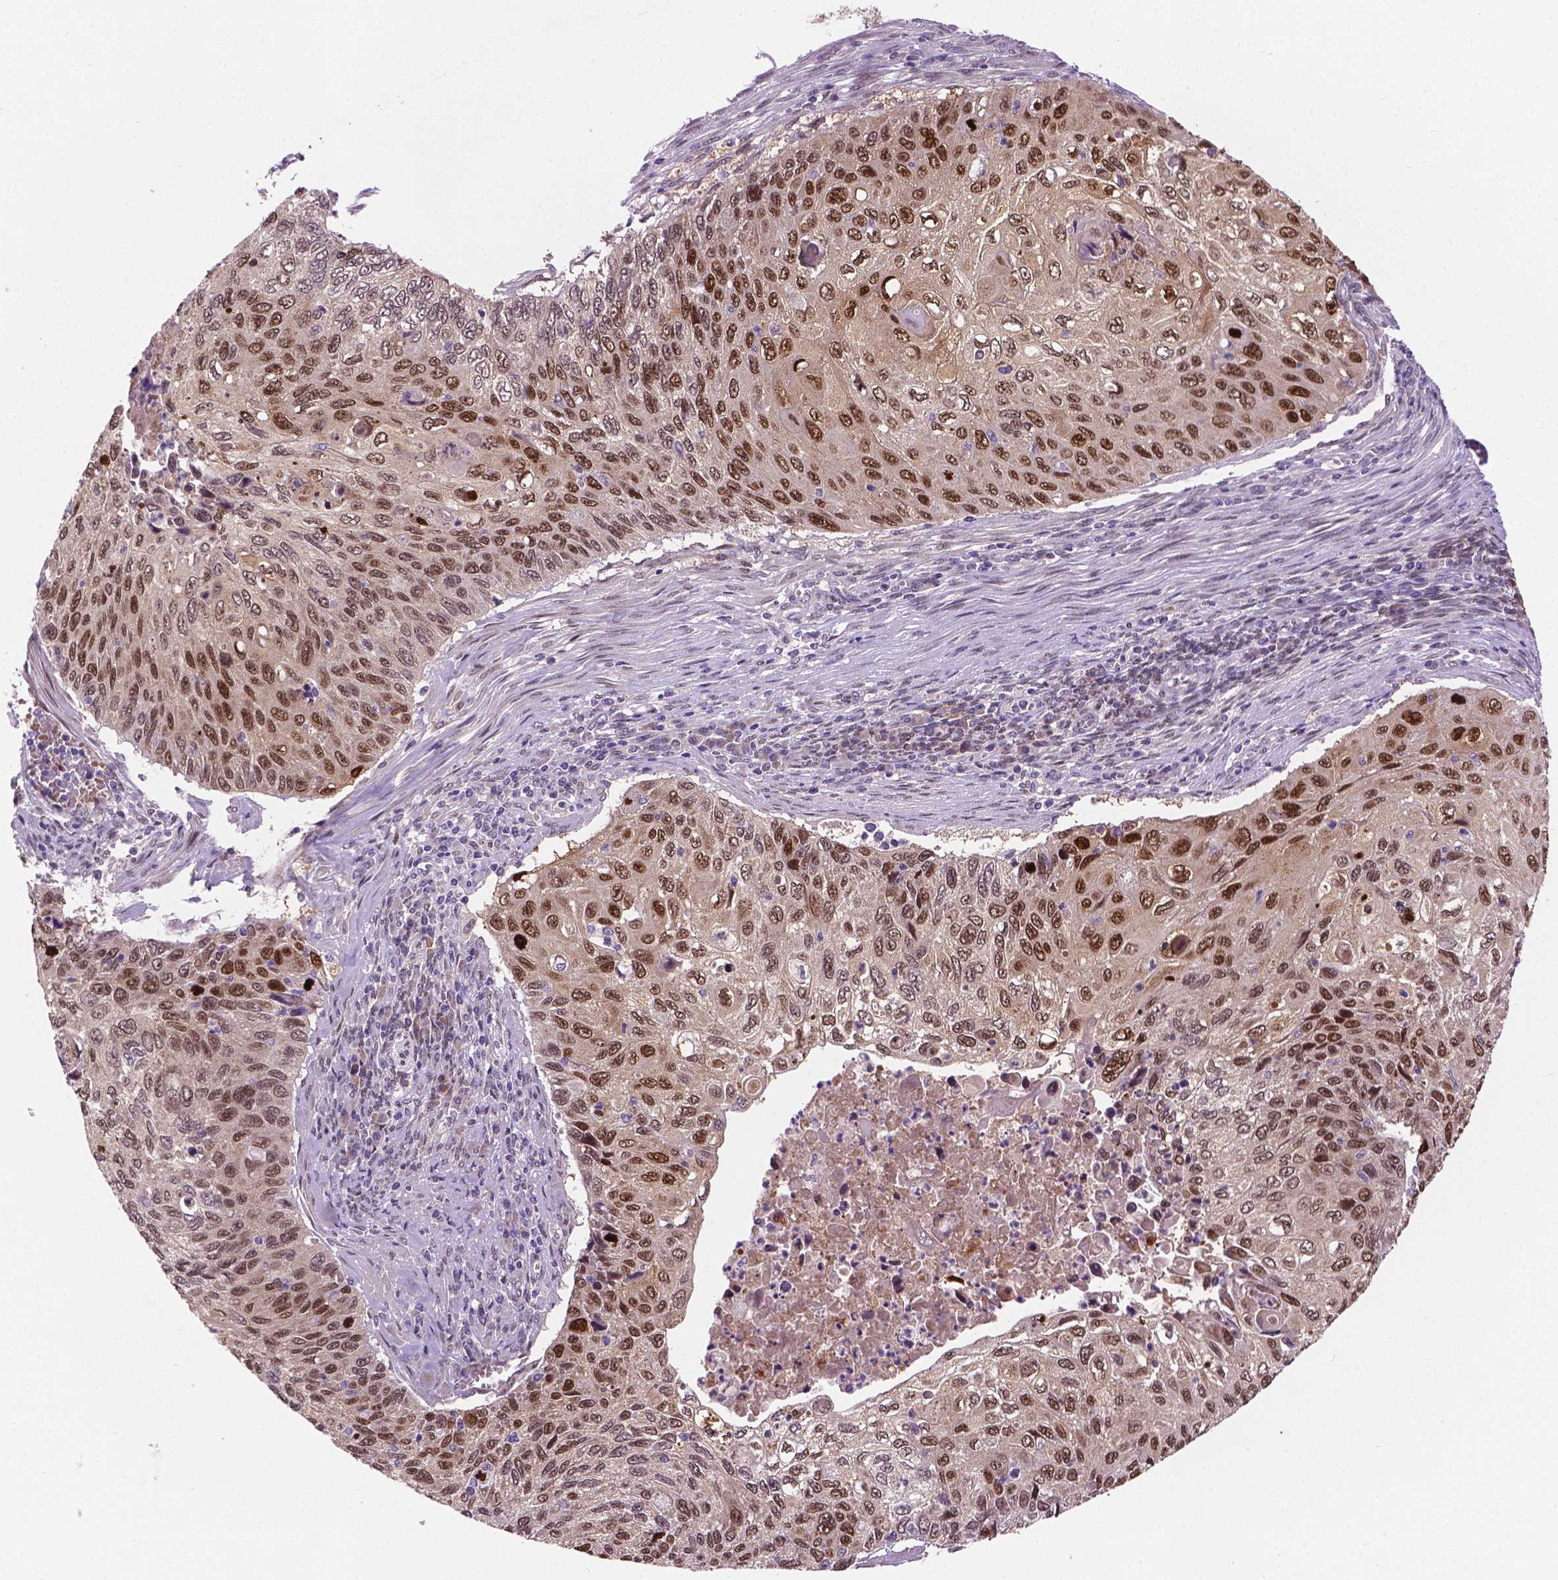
{"staining": {"intensity": "moderate", "quantity": ">75%", "location": "nuclear"}, "tissue": "cervical cancer", "cell_type": "Tumor cells", "image_type": "cancer", "snomed": [{"axis": "morphology", "description": "Squamous cell carcinoma, NOS"}, {"axis": "topography", "description": "Cervix"}], "caption": "Cervical cancer stained for a protein (brown) shows moderate nuclear positive positivity in approximately >75% of tumor cells.", "gene": "IRF6", "patient": {"sex": "female", "age": 70}}